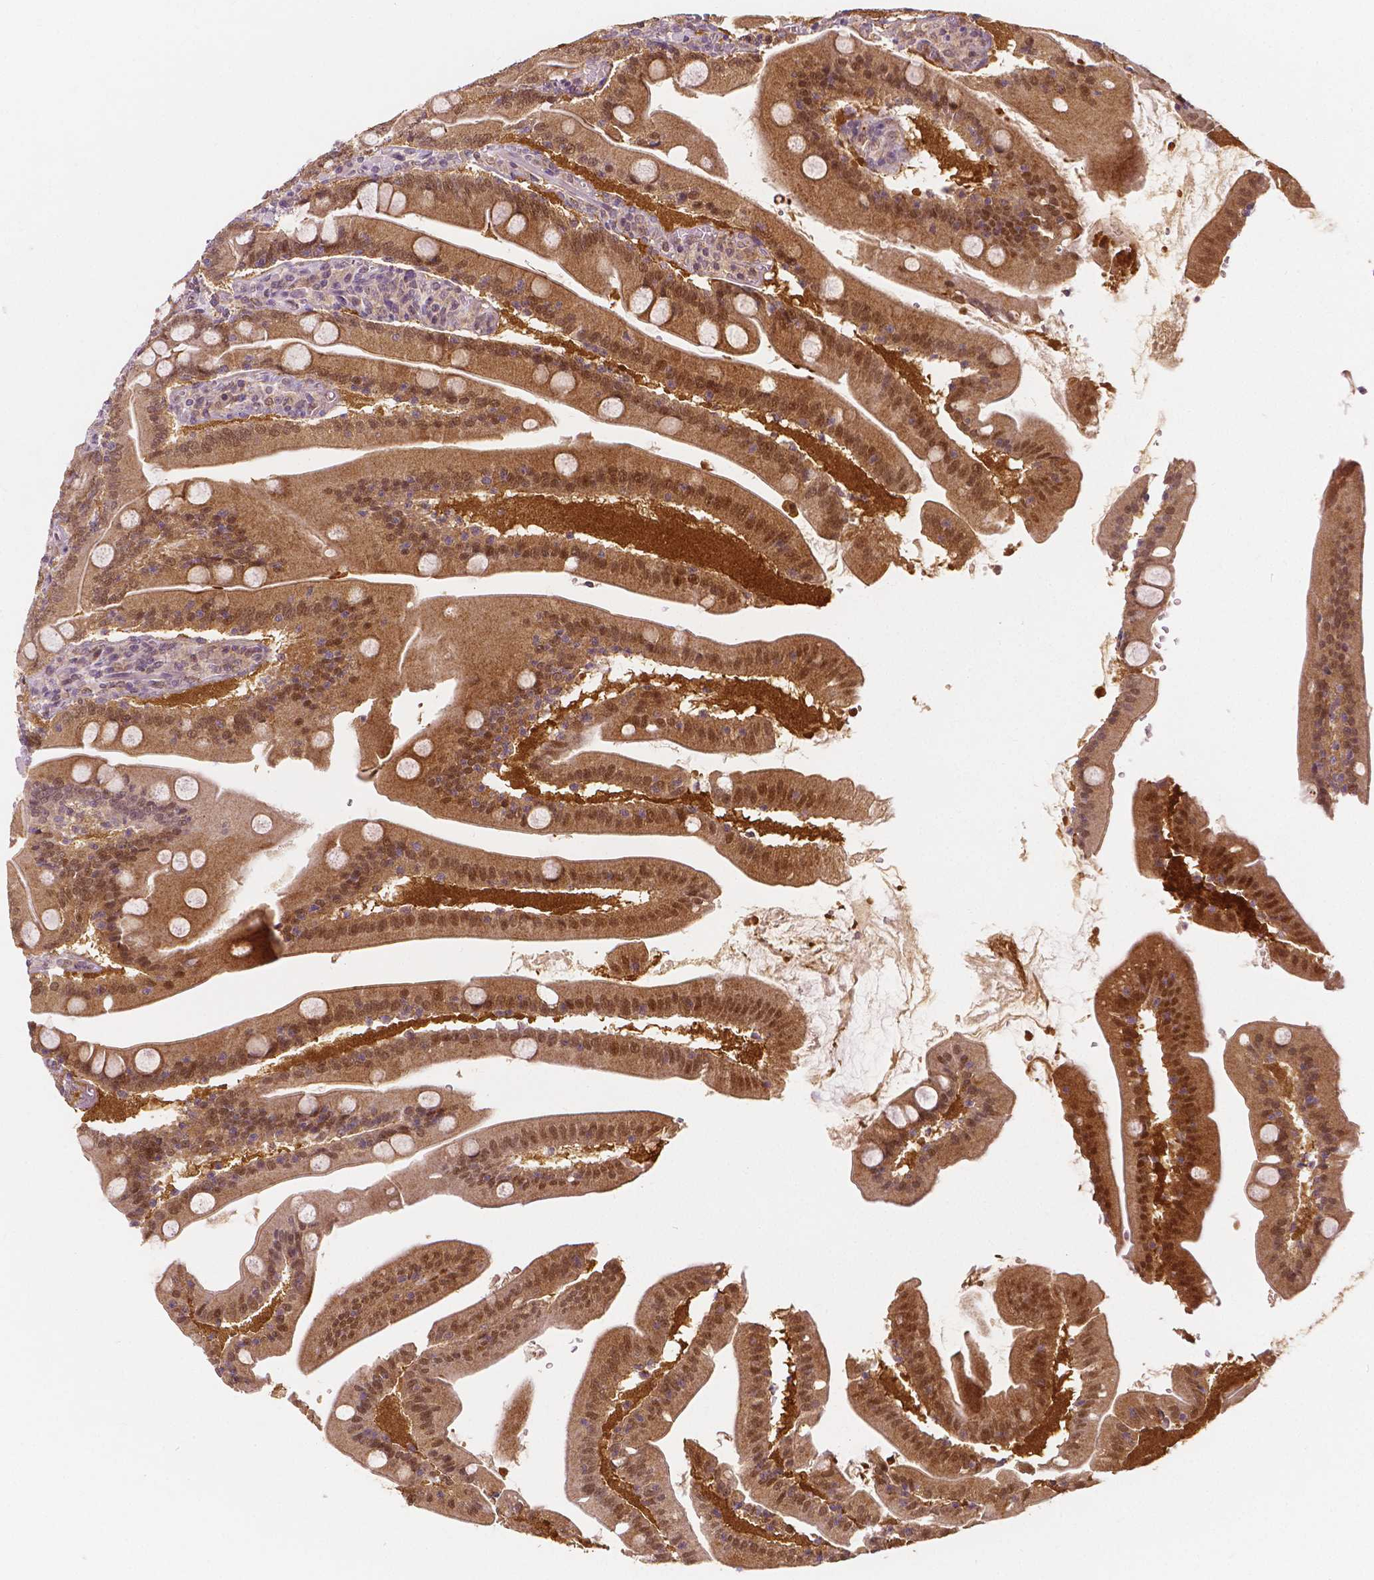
{"staining": {"intensity": "moderate", "quantity": ">75%", "location": "cytoplasmic/membranous,nuclear"}, "tissue": "small intestine", "cell_type": "Glandular cells", "image_type": "normal", "snomed": [{"axis": "morphology", "description": "Normal tissue, NOS"}, {"axis": "topography", "description": "Small intestine"}], "caption": "High-magnification brightfield microscopy of unremarkable small intestine stained with DAB (brown) and counterstained with hematoxylin (blue). glandular cells exhibit moderate cytoplasmic/membranous,nuclear positivity is present in approximately>75% of cells. (DAB IHC with brightfield microscopy, high magnification).", "gene": "NAPRT", "patient": {"sex": "male", "age": 37}}